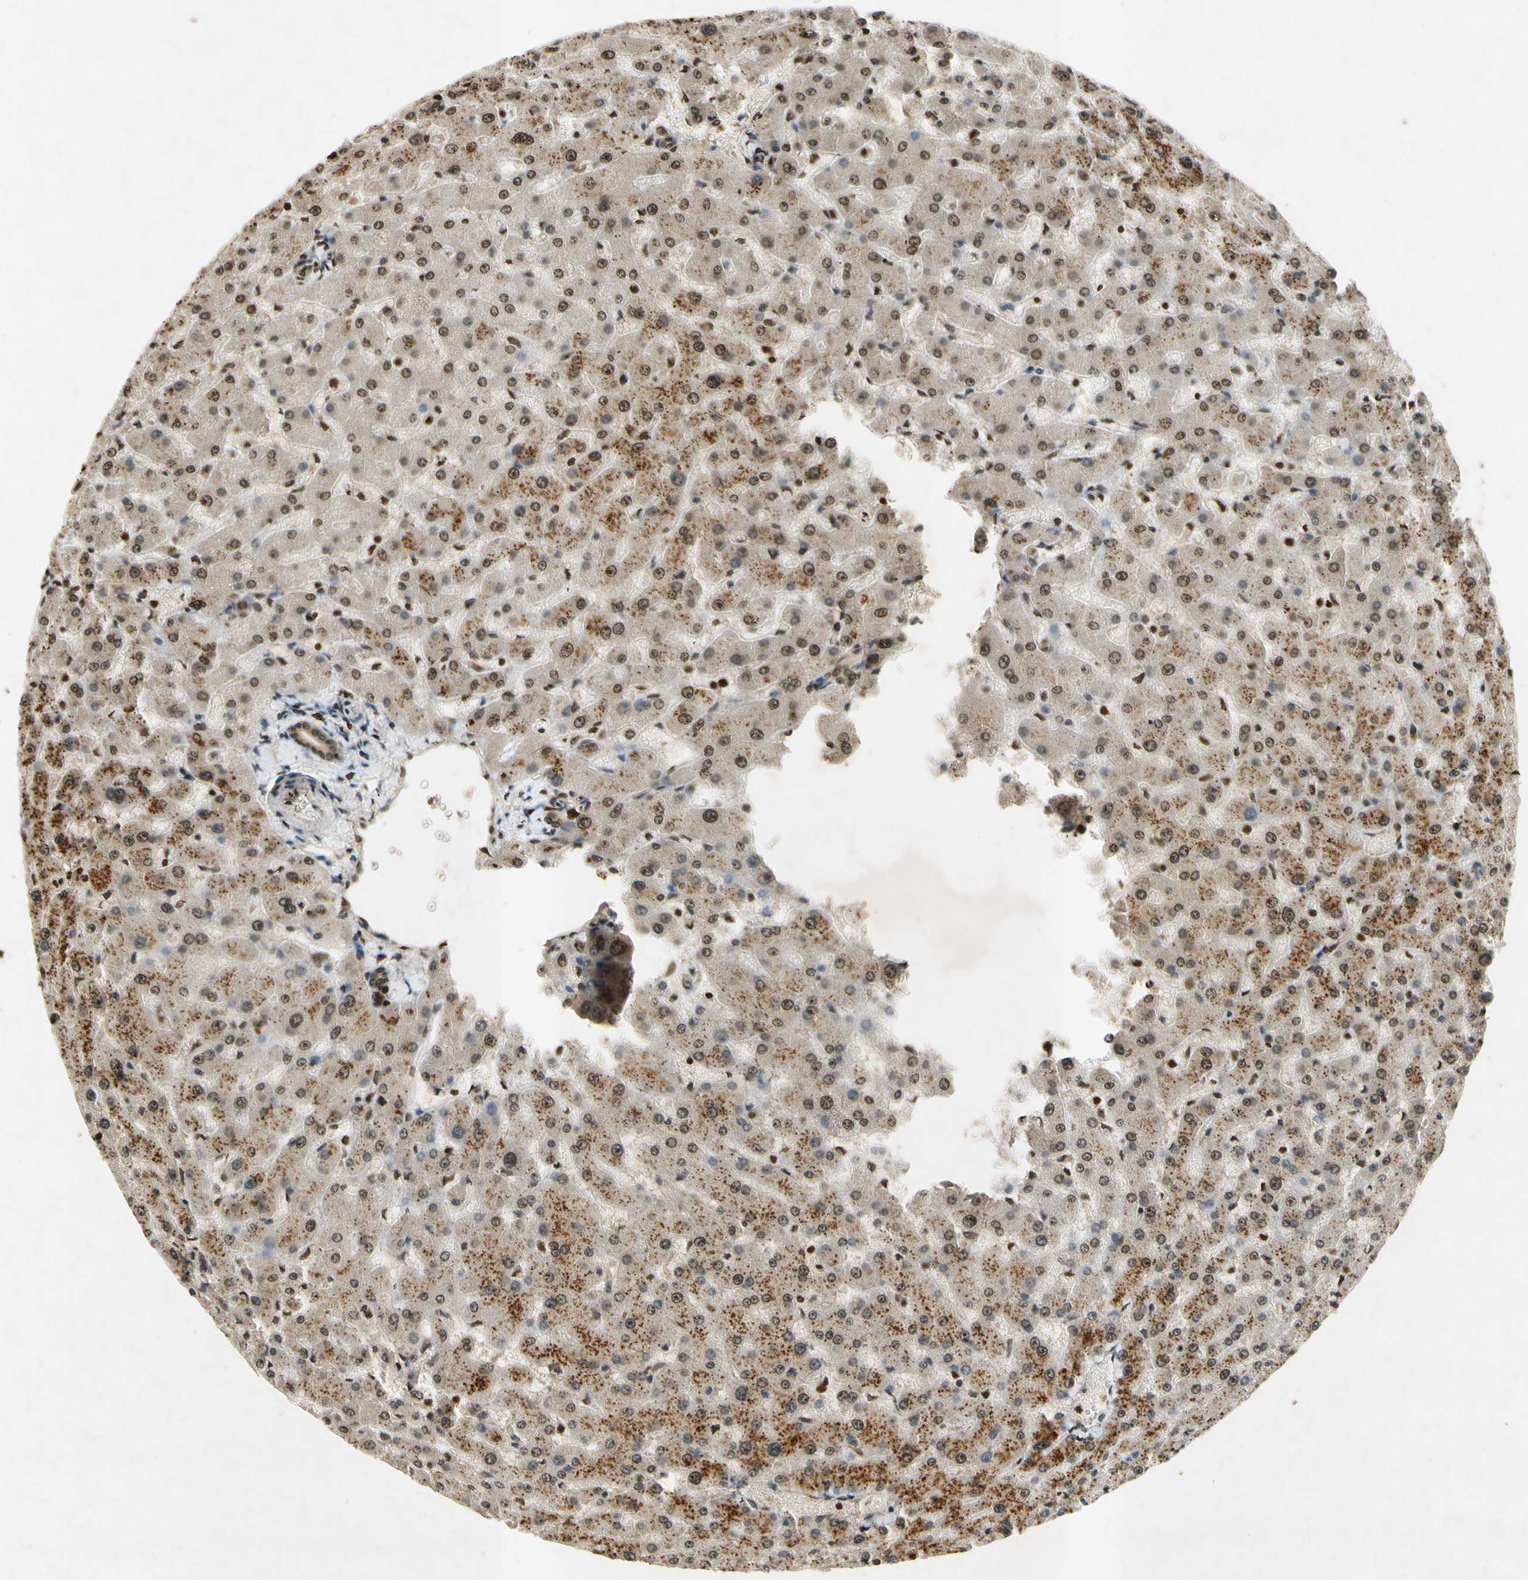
{"staining": {"intensity": "weak", "quantity": "25%-75%", "location": "cytoplasmic/membranous"}, "tissue": "liver", "cell_type": "Cholangiocytes", "image_type": "normal", "snomed": [{"axis": "morphology", "description": "Normal tissue, NOS"}, {"axis": "topography", "description": "Liver"}], "caption": "The micrograph shows immunohistochemical staining of normal liver. There is weak cytoplasmic/membranous expression is present in approximately 25%-75% of cholangiocytes.", "gene": "HOXB3", "patient": {"sex": "female", "age": 63}}